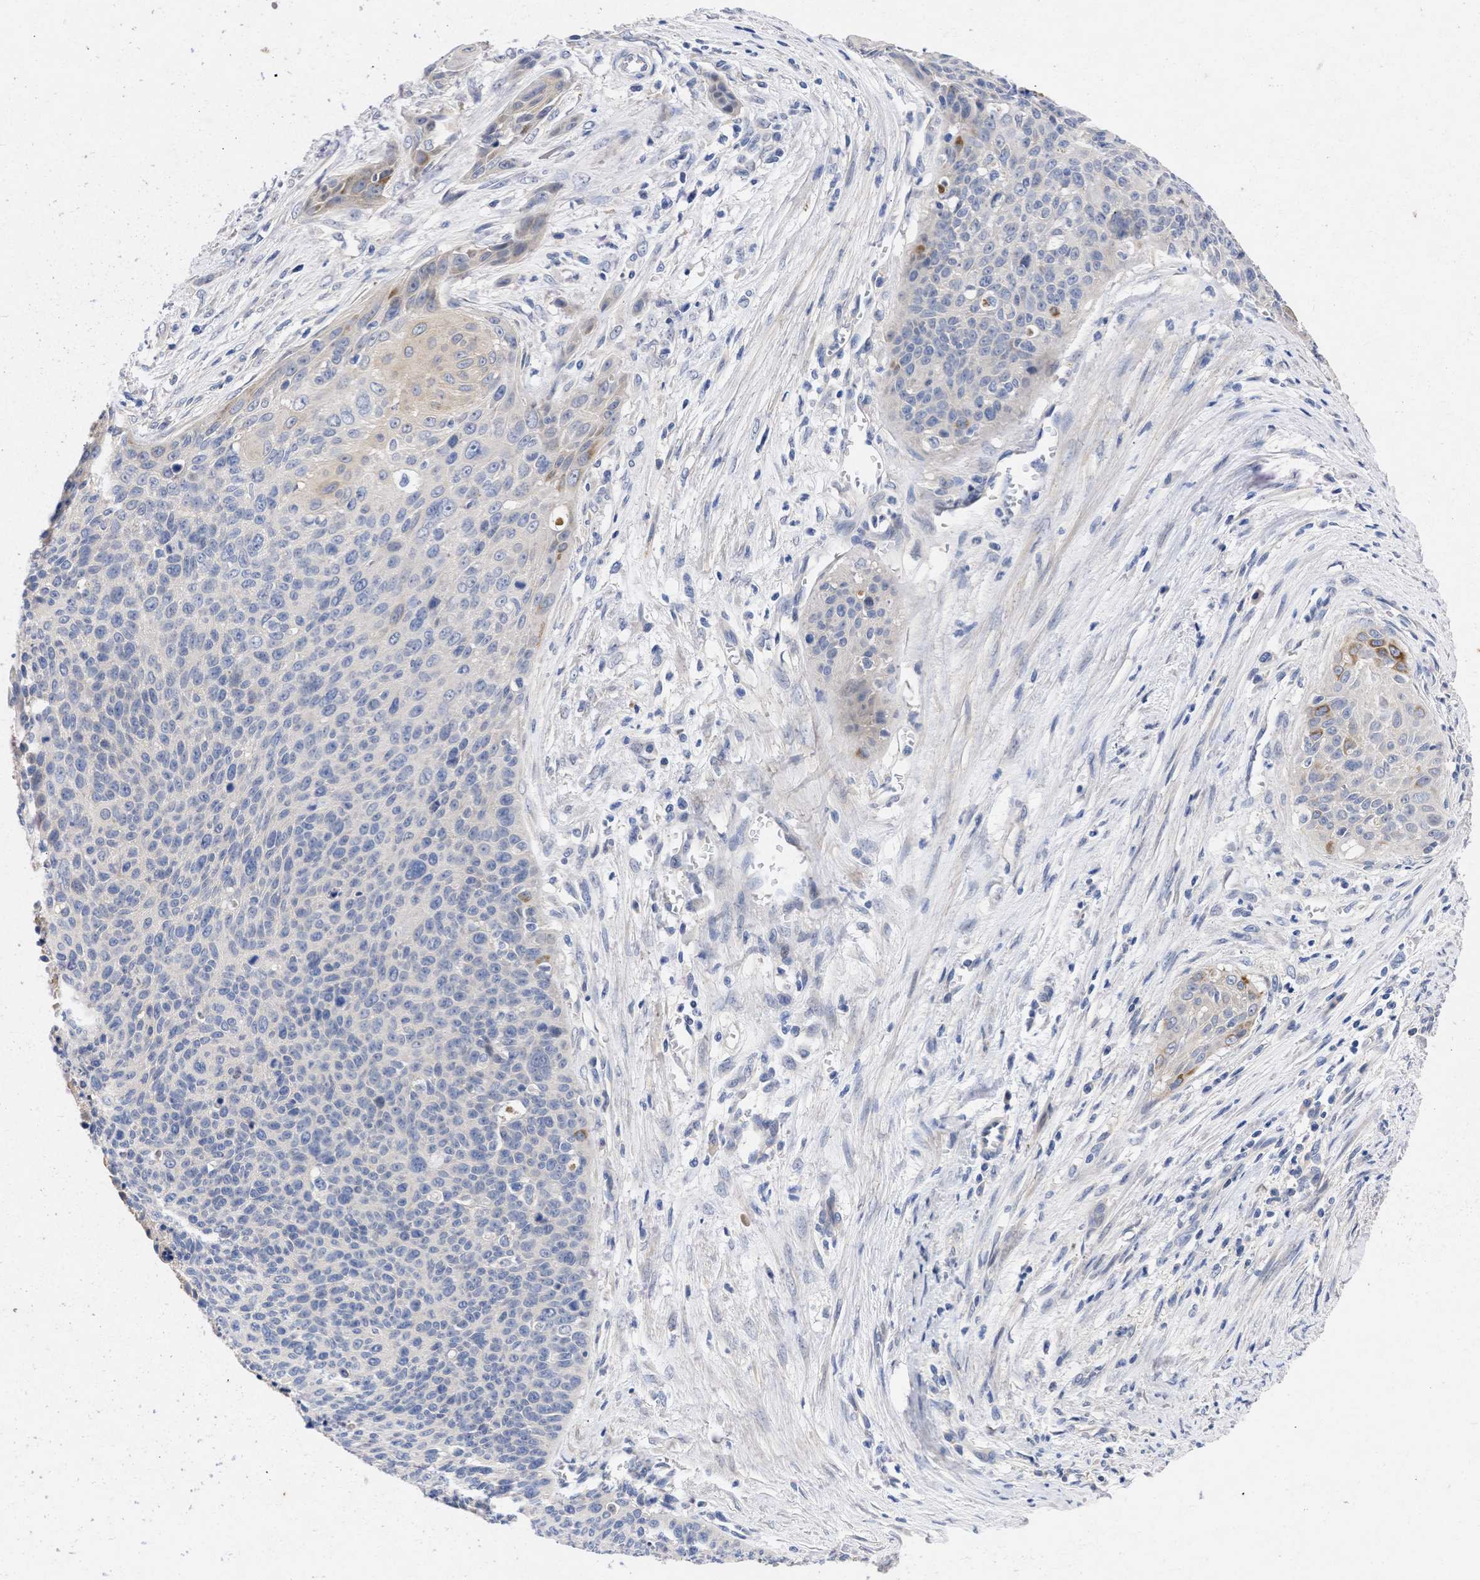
{"staining": {"intensity": "negative", "quantity": "none", "location": "none"}, "tissue": "cervical cancer", "cell_type": "Tumor cells", "image_type": "cancer", "snomed": [{"axis": "morphology", "description": "Squamous cell carcinoma, NOS"}, {"axis": "topography", "description": "Cervix"}], "caption": "The immunohistochemistry histopathology image has no significant expression in tumor cells of cervical squamous cell carcinoma tissue. (Immunohistochemistry, brightfield microscopy, high magnification).", "gene": "ARHGEF4", "patient": {"sex": "female", "age": 55}}